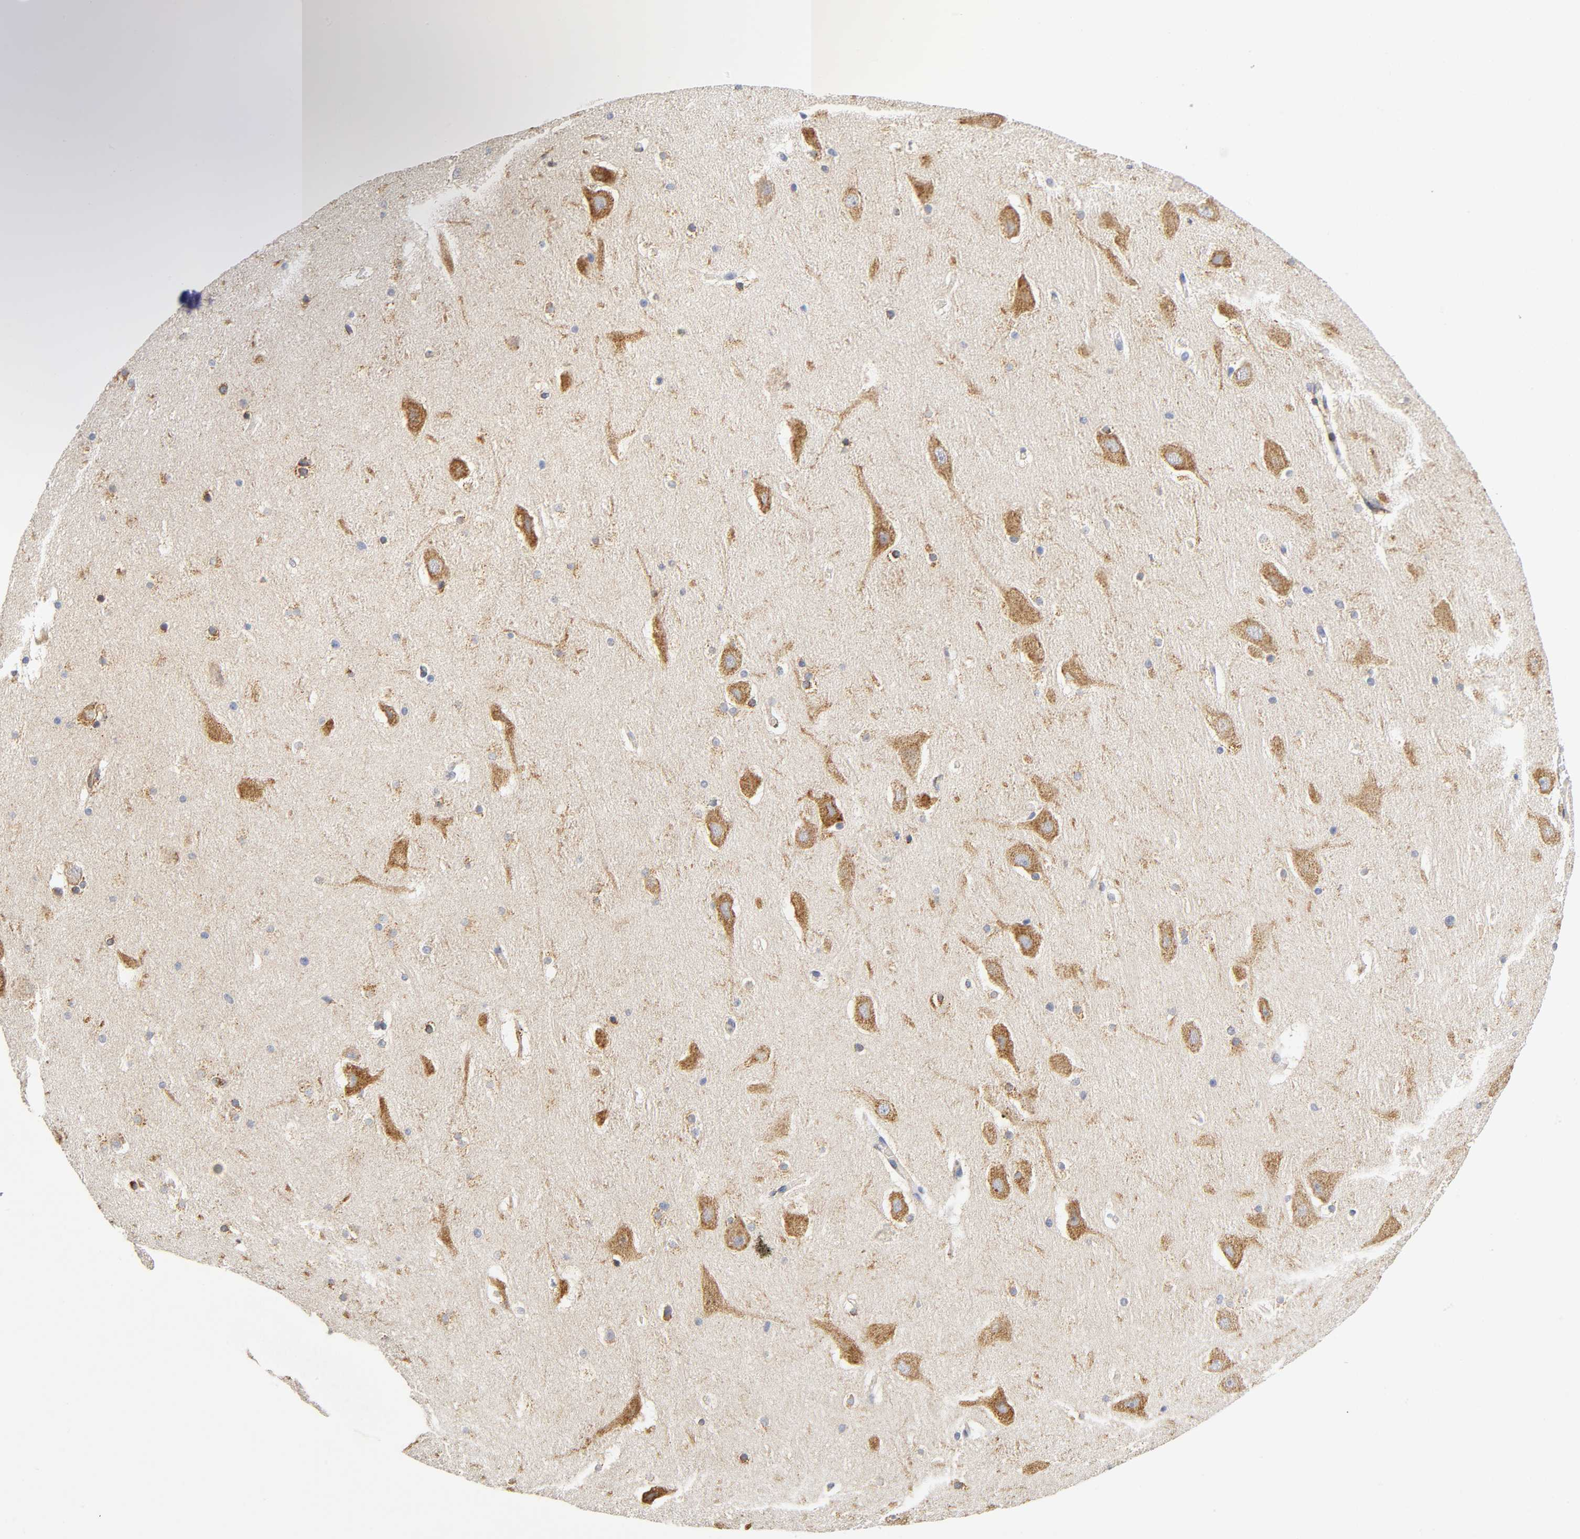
{"staining": {"intensity": "moderate", "quantity": ">75%", "location": "cytoplasmic/membranous"}, "tissue": "hippocampus", "cell_type": "Glial cells", "image_type": "normal", "snomed": [{"axis": "morphology", "description": "Normal tissue, NOS"}, {"axis": "topography", "description": "Hippocampus"}], "caption": "About >75% of glial cells in normal hippocampus display moderate cytoplasmic/membranous protein expression as visualized by brown immunohistochemical staining.", "gene": "SOS2", "patient": {"sex": "male", "age": 45}}